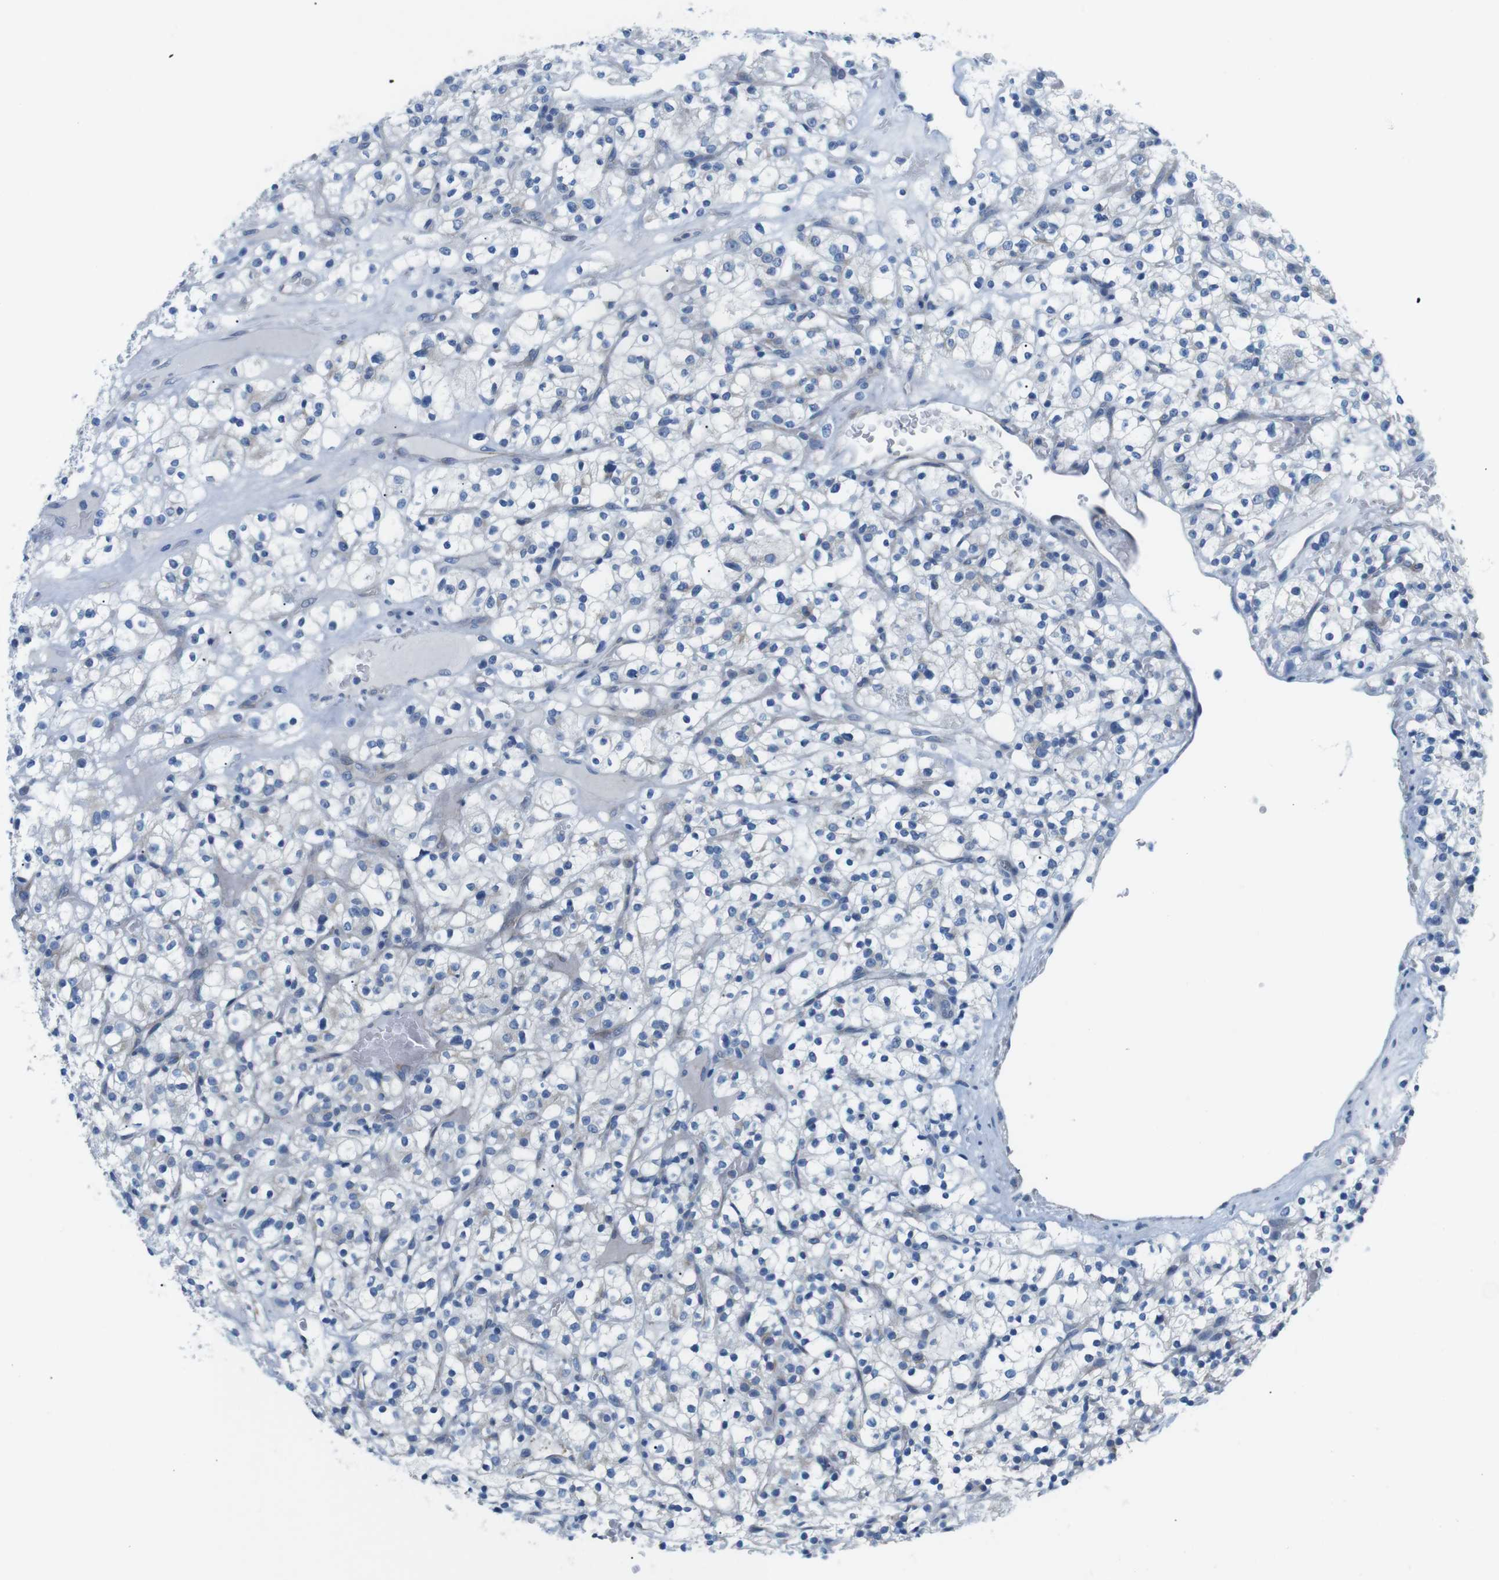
{"staining": {"intensity": "negative", "quantity": "none", "location": "none"}, "tissue": "renal cancer", "cell_type": "Tumor cells", "image_type": "cancer", "snomed": [{"axis": "morphology", "description": "Normal tissue, NOS"}, {"axis": "morphology", "description": "Adenocarcinoma, NOS"}, {"axis": "topography", "description": "Kidney"}], "caption": "Immunohistochemical staining of renal cancer (adenocarcinoma) shows no significant positivity in tumor cells.", "gene": "MUC2", "patient": {"sex": "female", "age": 72}}